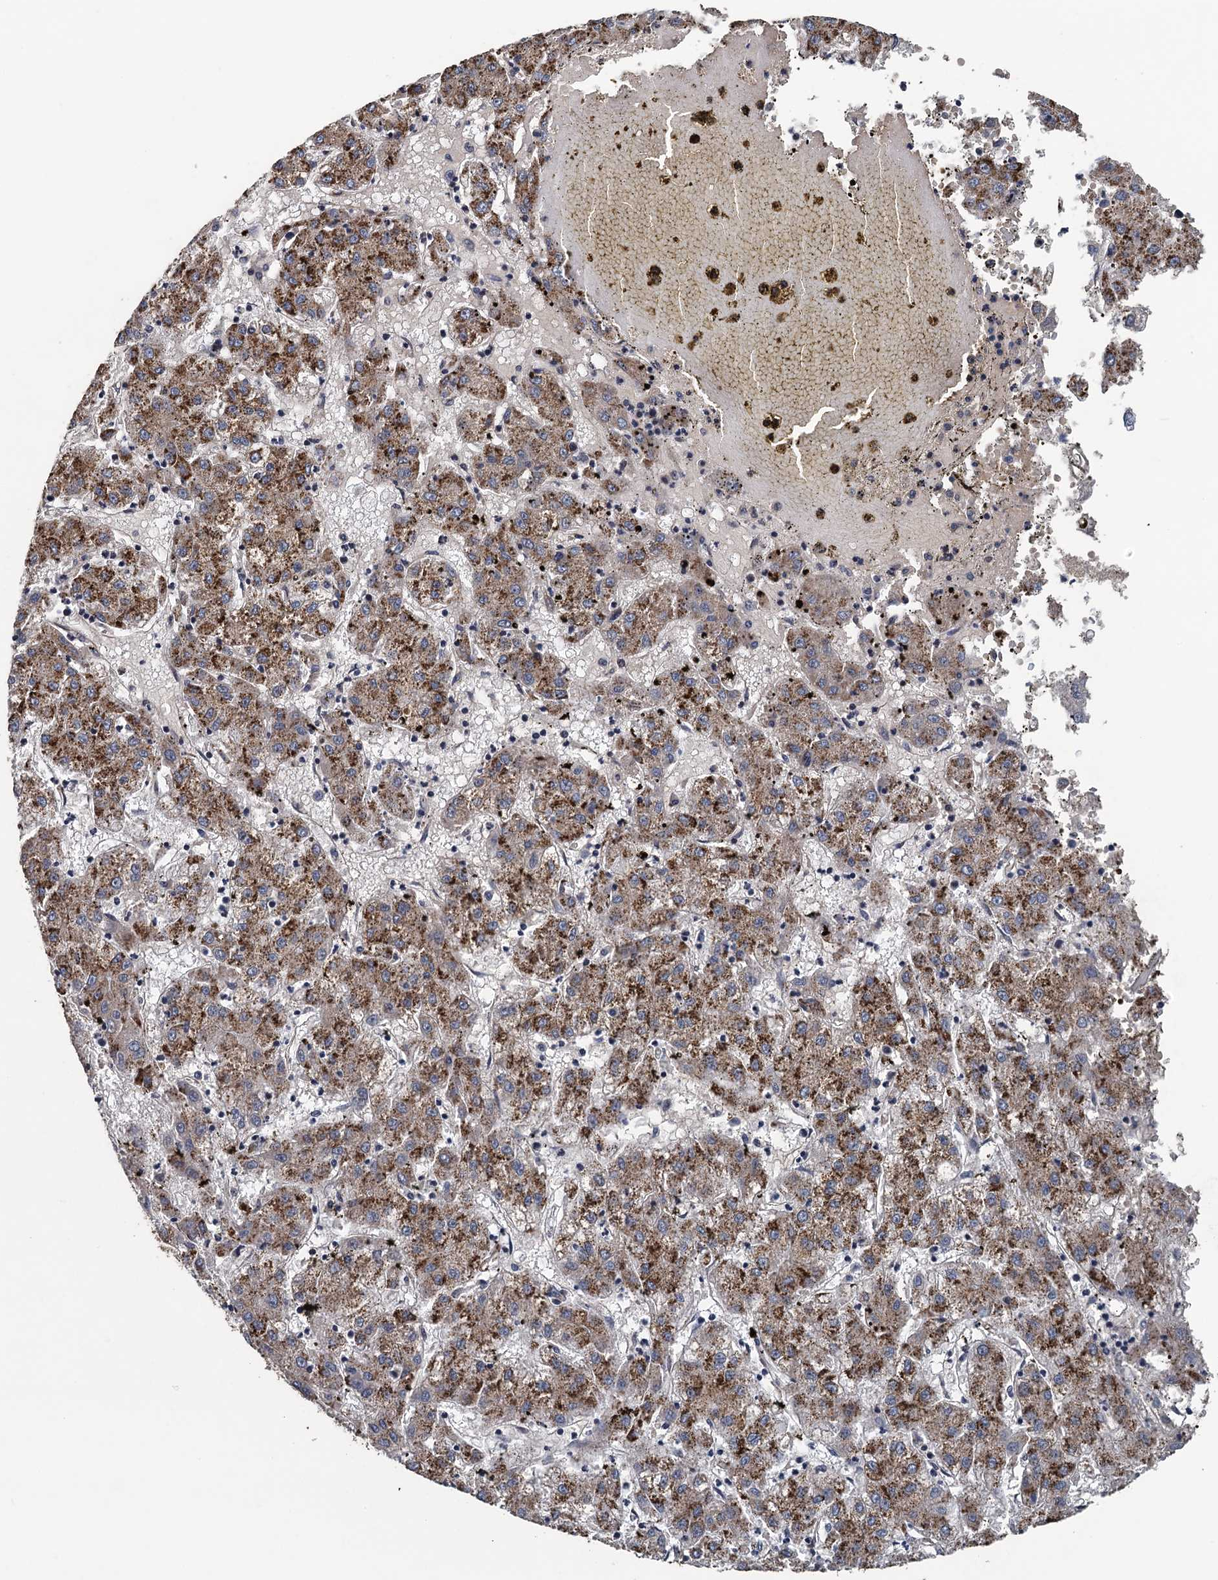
{"staining": {"intensity": "moderate", "quantity": ">75%", "location": "cytoplasmic/membranous"}, "tissue": "liver cancer", "cell_type": "Tumor cells", "image_type": "cancer", "snomed": [{"axis": "morphology", "description": "Carcinoma, Hepatocellular, NOS"}, {"axis": "topography", "description": "Liver"}], "caption": "About >75% of tumor cells in human hepatocellular carcinoma (liver) exhibit moderate cytoplasmic/membranous protein staining as visualized by brown immunohistochemical staining.", "gene": "KBTBD8", "patient": {"sex": "male", "age": 72}}